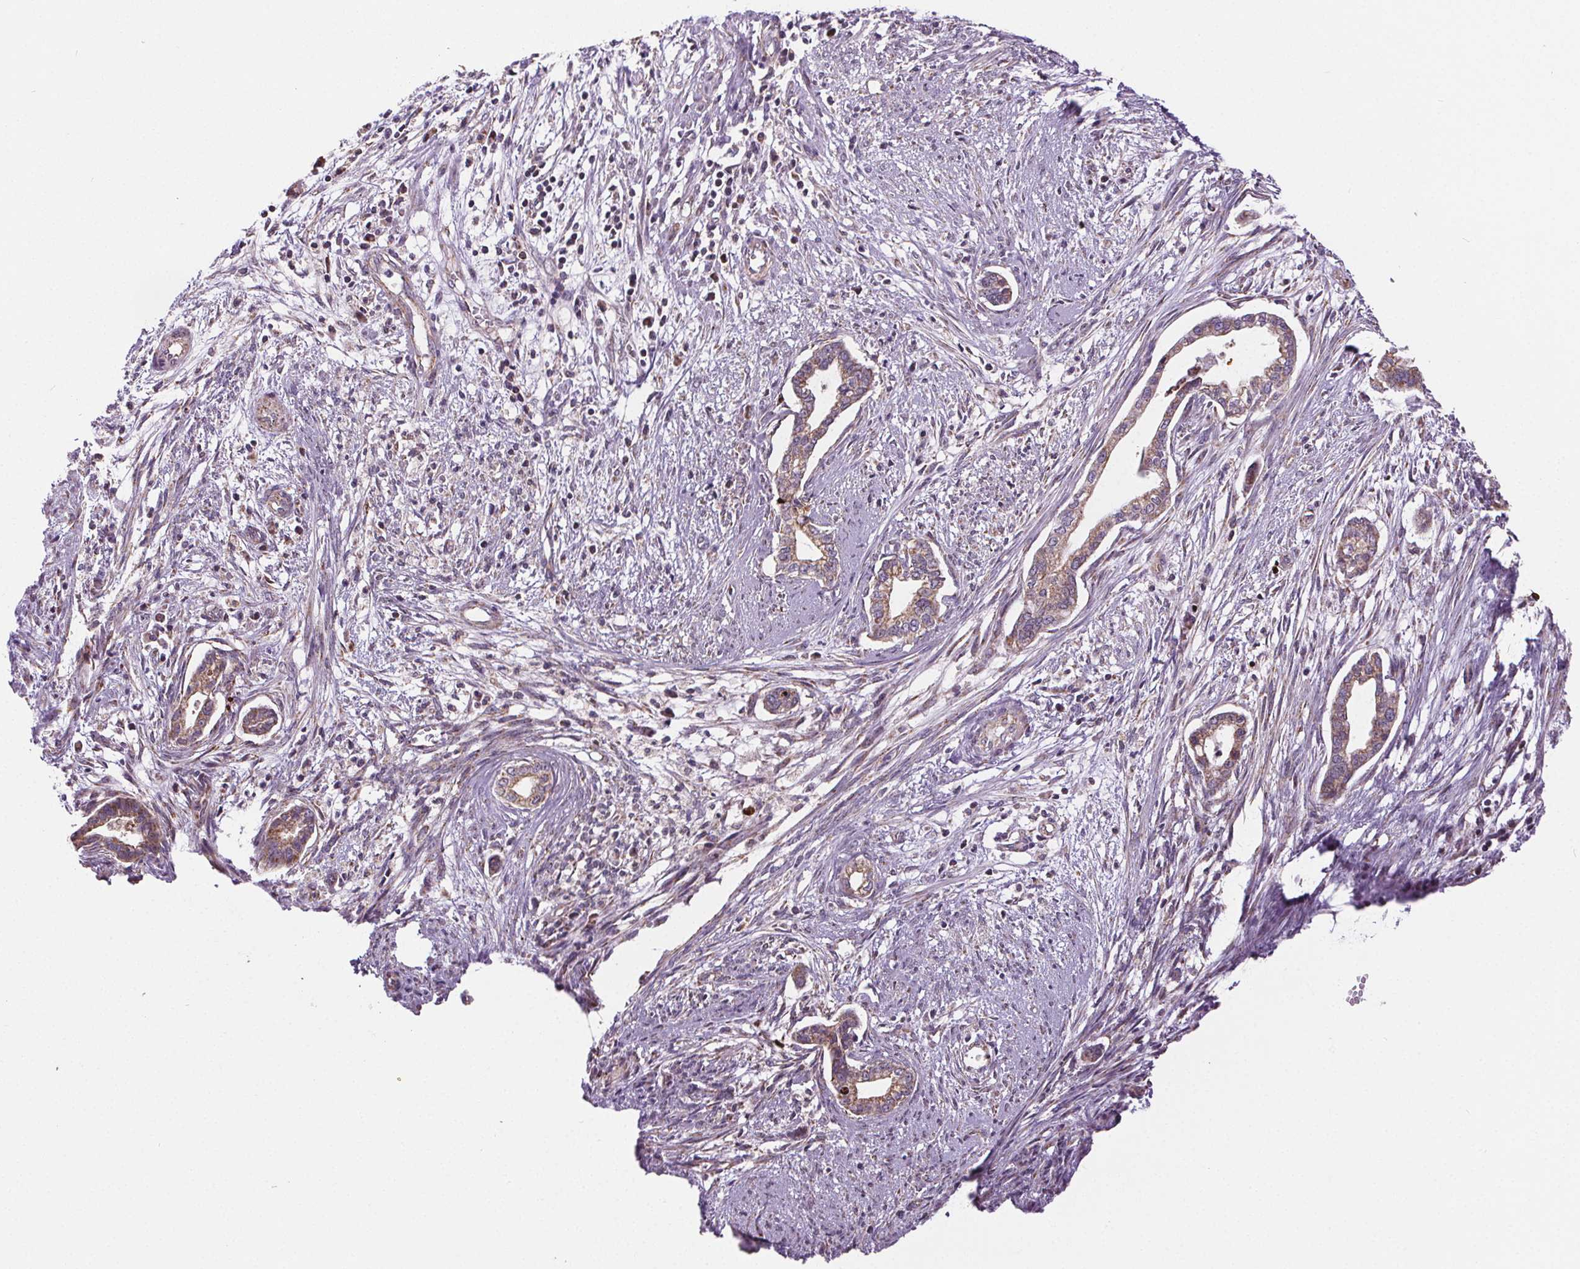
{"staining": {"intensity": "moderate", "quantity": ">75%", "location": "cytoplasmic/membranous"}, "tissue": "cervical cancer", "cell_type": "Tumor cells", "image_type": "cancer", "snomed": [{"axis": "morphology", "description": "Adenocarcinoma, NOS"}, {"axis": "topography", "description": "Cervix"}], "caption": "A high-resolution micrograph shows immunohistochemistry staining of adenocarcinoma (cervical), which displays moderate cytoplasmic/membranous staining in about >75% of tumor cells.", "gene": "SUCLA2", "patient": {"sex": "female", "age": 62}}